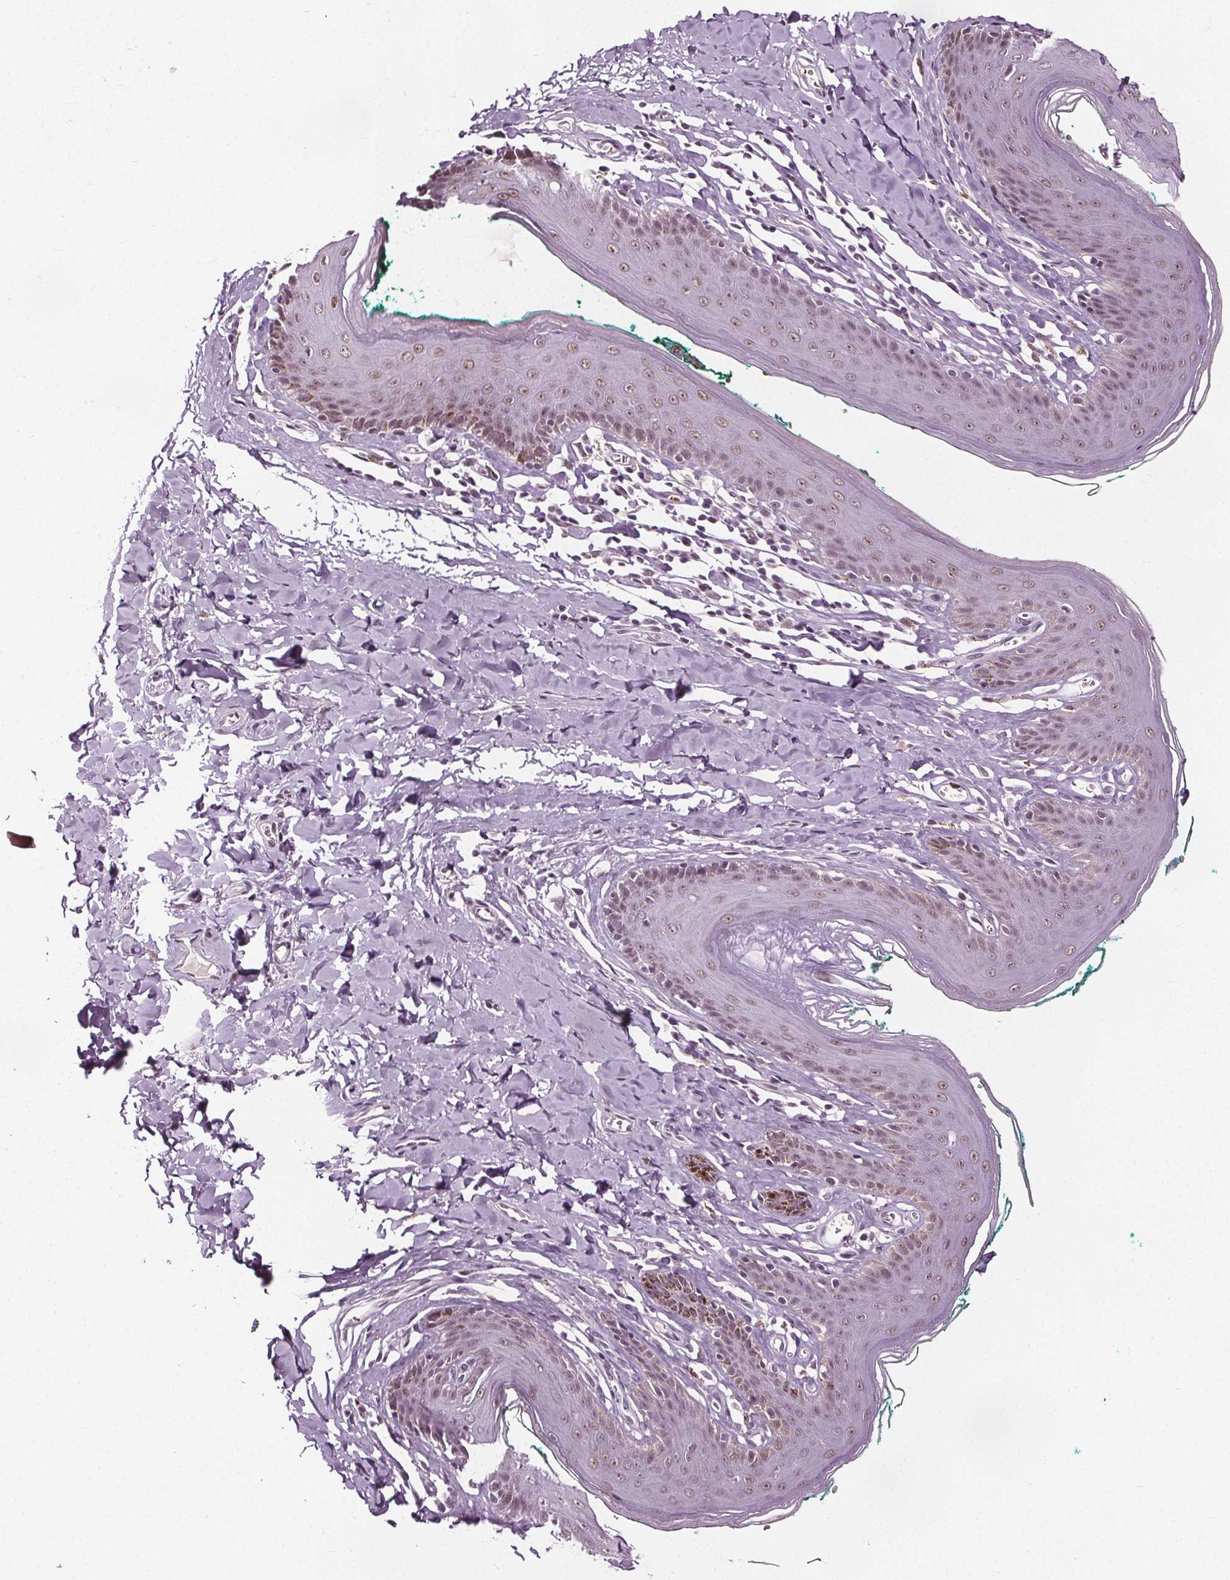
{"staining": {"intensity": "moderate", "quantity": "25%-75%", "location": "nuclear"}, "tissue": "skin", "cell_type": "Epidermal cells", "image_type": "normal", "snomed": [{"axis": "morphology", "description": "Normal tissue, NOS"}, {"axis": "topography", "description": "Vulva"}, {"axis": "topography", "description": "Peripheral nerve tissue"}], "caption": "Protein expression analysis of normal skin exhibits moderate nuclear staining in about 25%-75% of epidermal cells.", "gene": "IWS1", "patient": {"sex": "female", "age": 66}}